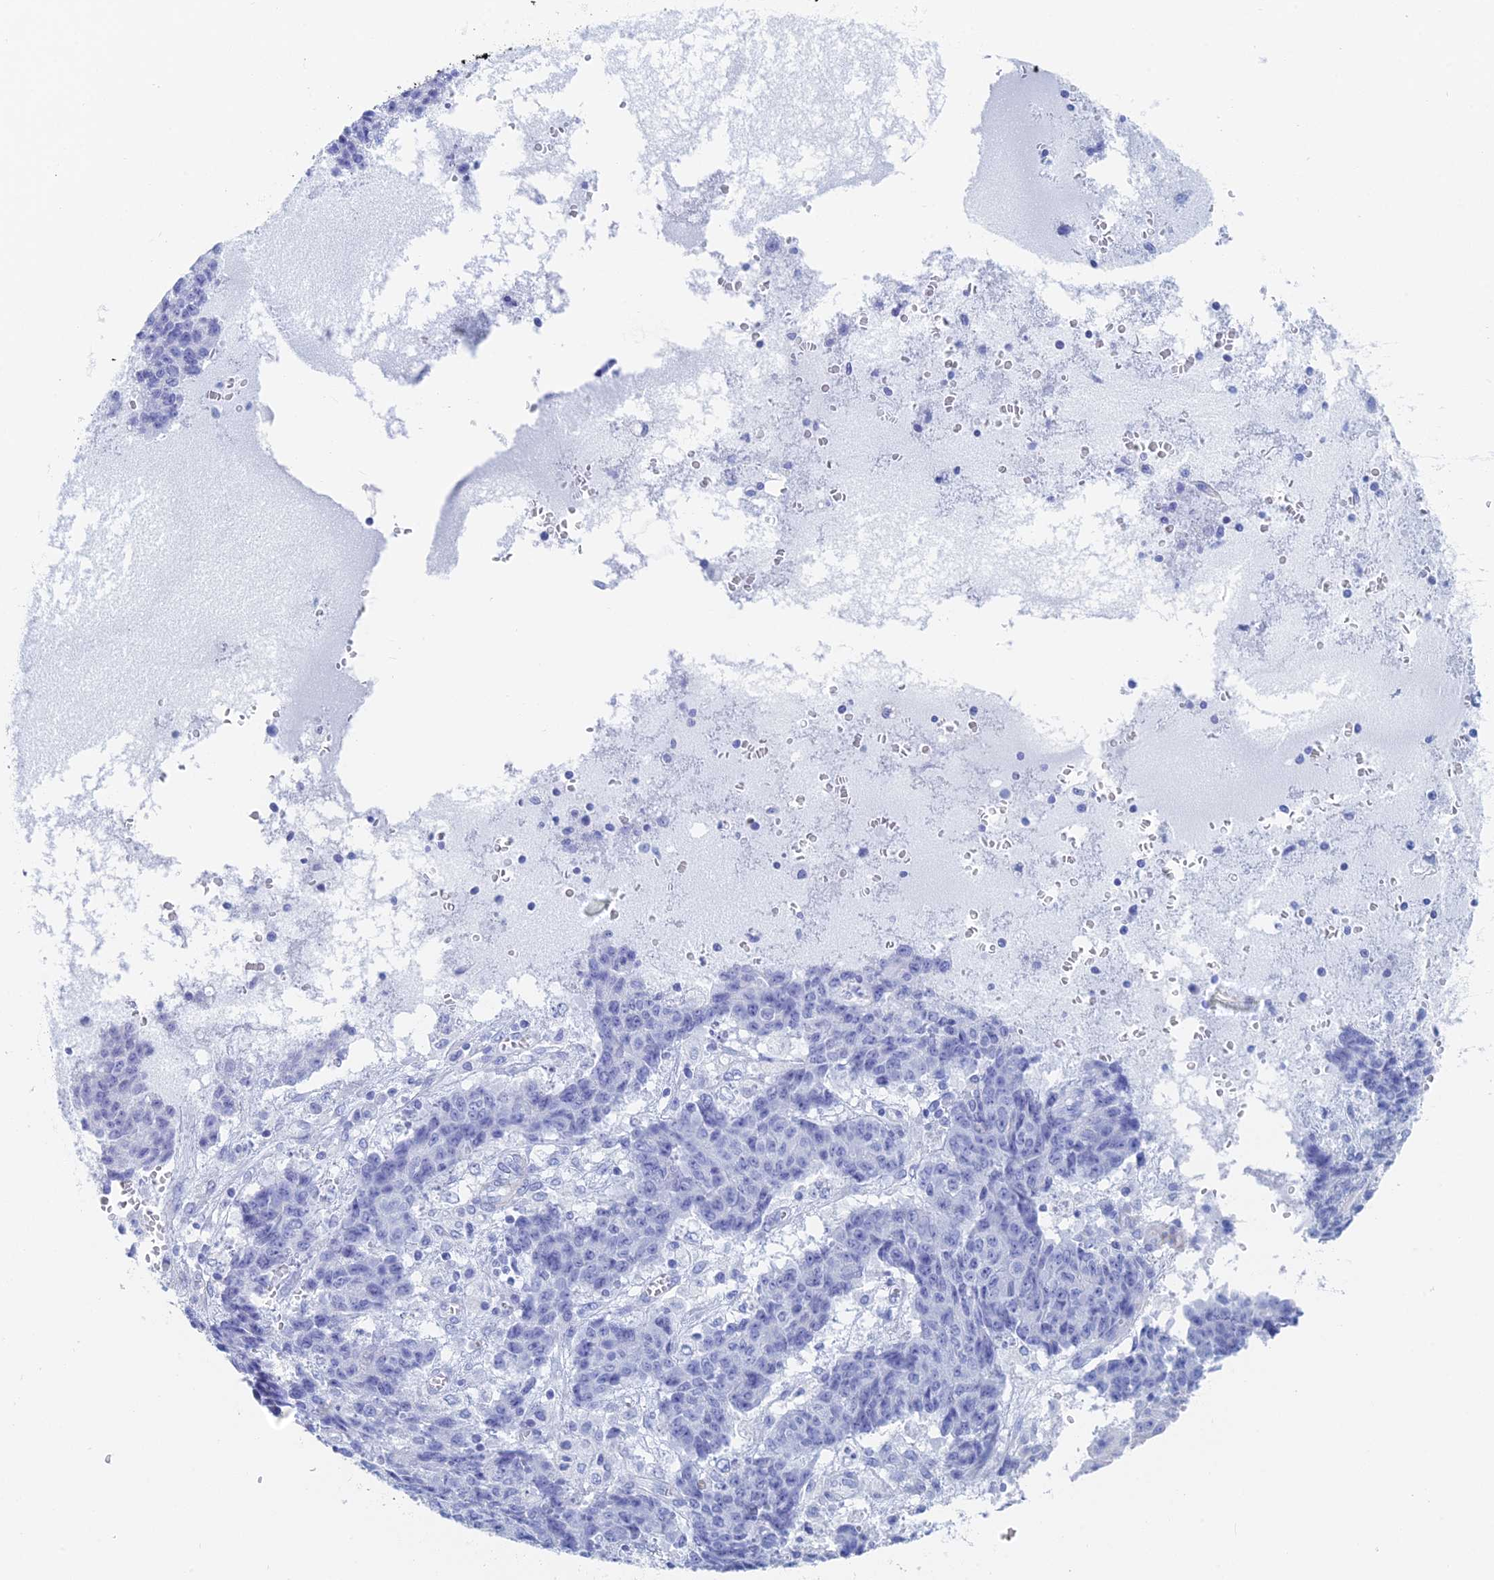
{"staining": {"intensity": "negative", "quantity": "none", "location": "none"}, "tissue": "ovarian cancer", "cell_type": "Tumor cells", "image_type": "cancer", "snomed": [{"axis": "morphology", "description": "Carcinoma, endometroid"}, {"axis": "topography", "description": "Ovary"}], "caption": "Tumor cells show no significant protein positivity in endometroid carcinoma (ovarian).", "gene": "KCNK18", "patient": {"sex": "female", "age": 42}}